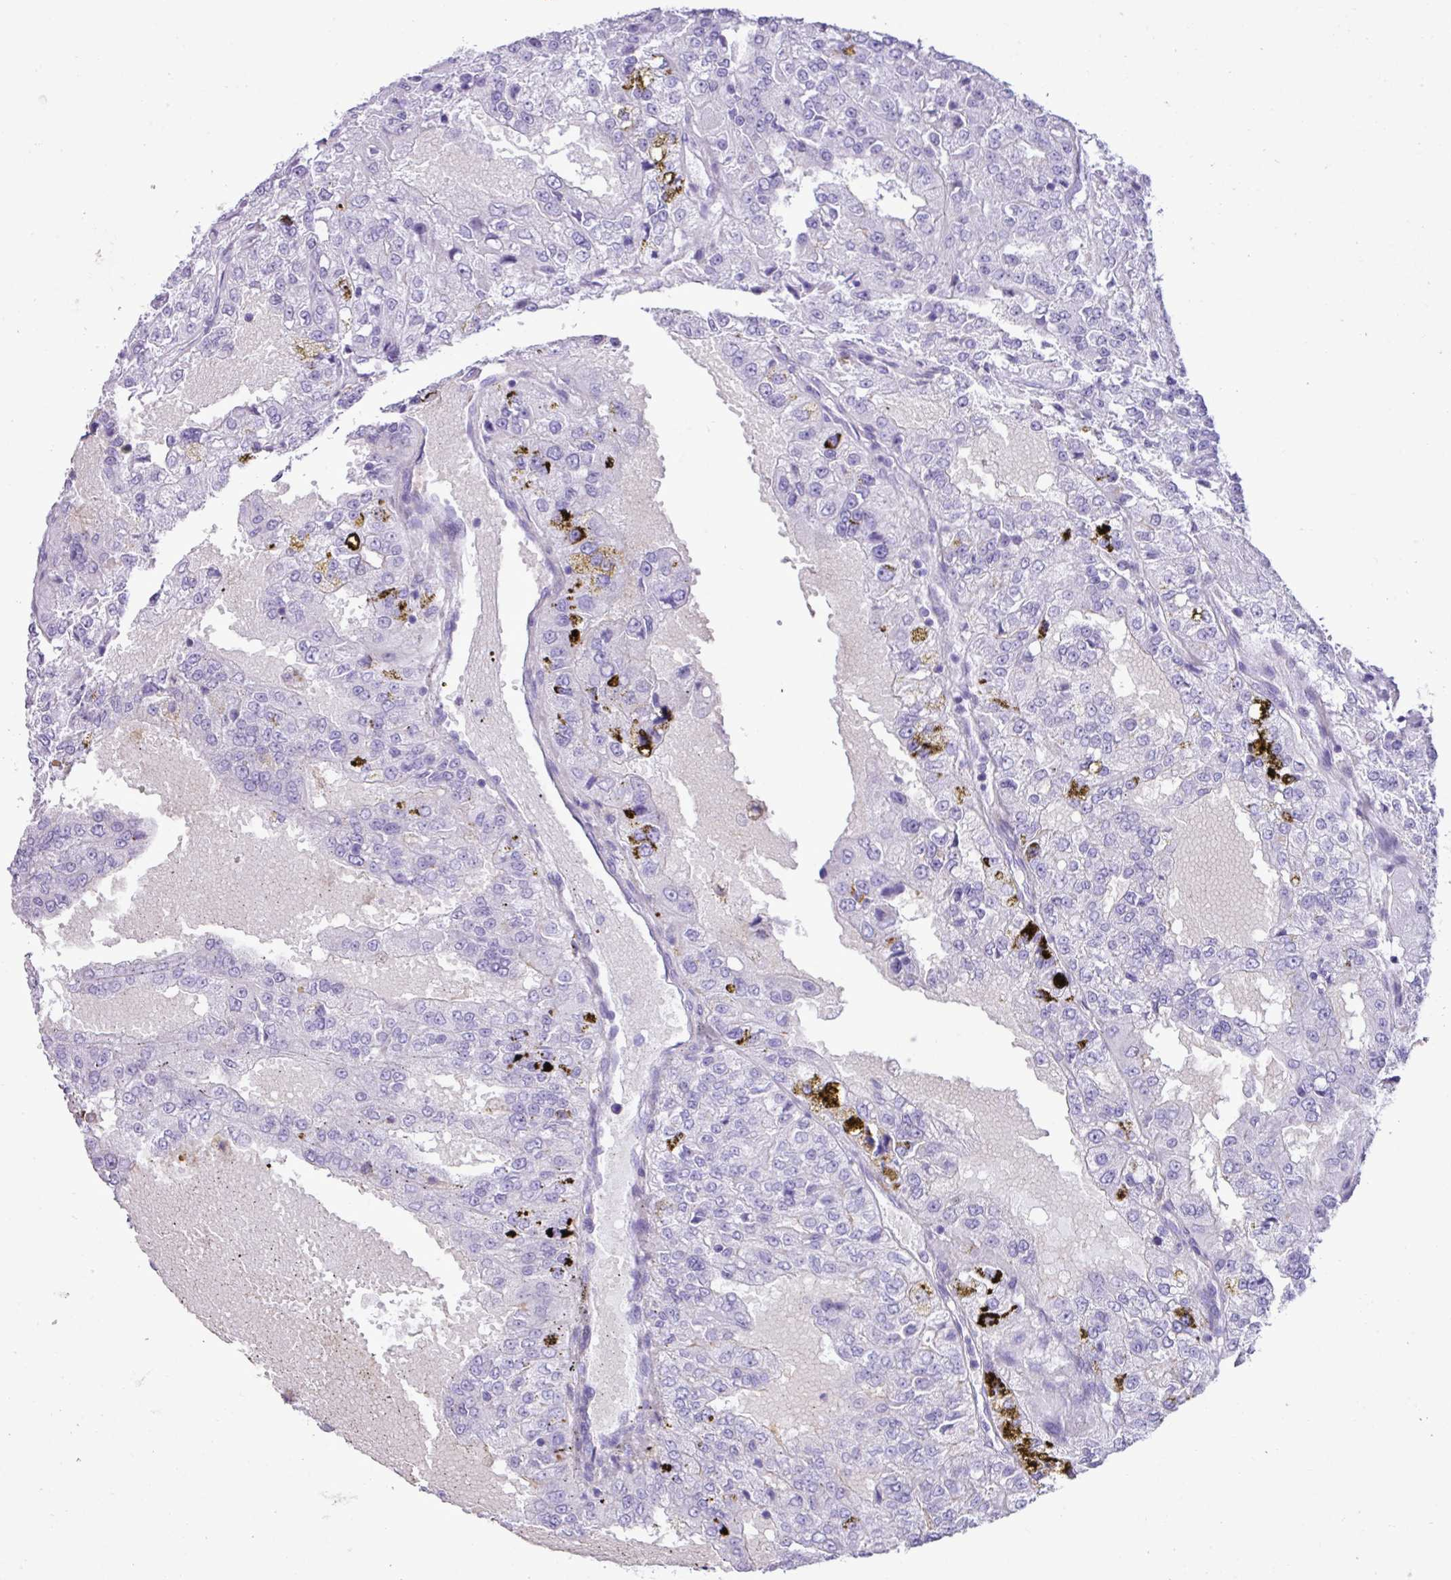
{"staining": {"intensity": "negative", "quantity": "none", "location": "none"}, "tissue": "renal cancer", "cell_type": "Tumor cells", "image_type": "cancer", "snomed": [{"axis": "morphology", "description": "Adenocarcinoma, NOS"}, {"axis": "topography", "description": "Kidney"}], "caption": "Micrograph shows no significant protein staining in tumor cells of adenocarcinoma (renal).", "gene": "ZSCAN5A", "patient": {"sex": "female", "age": 63}}